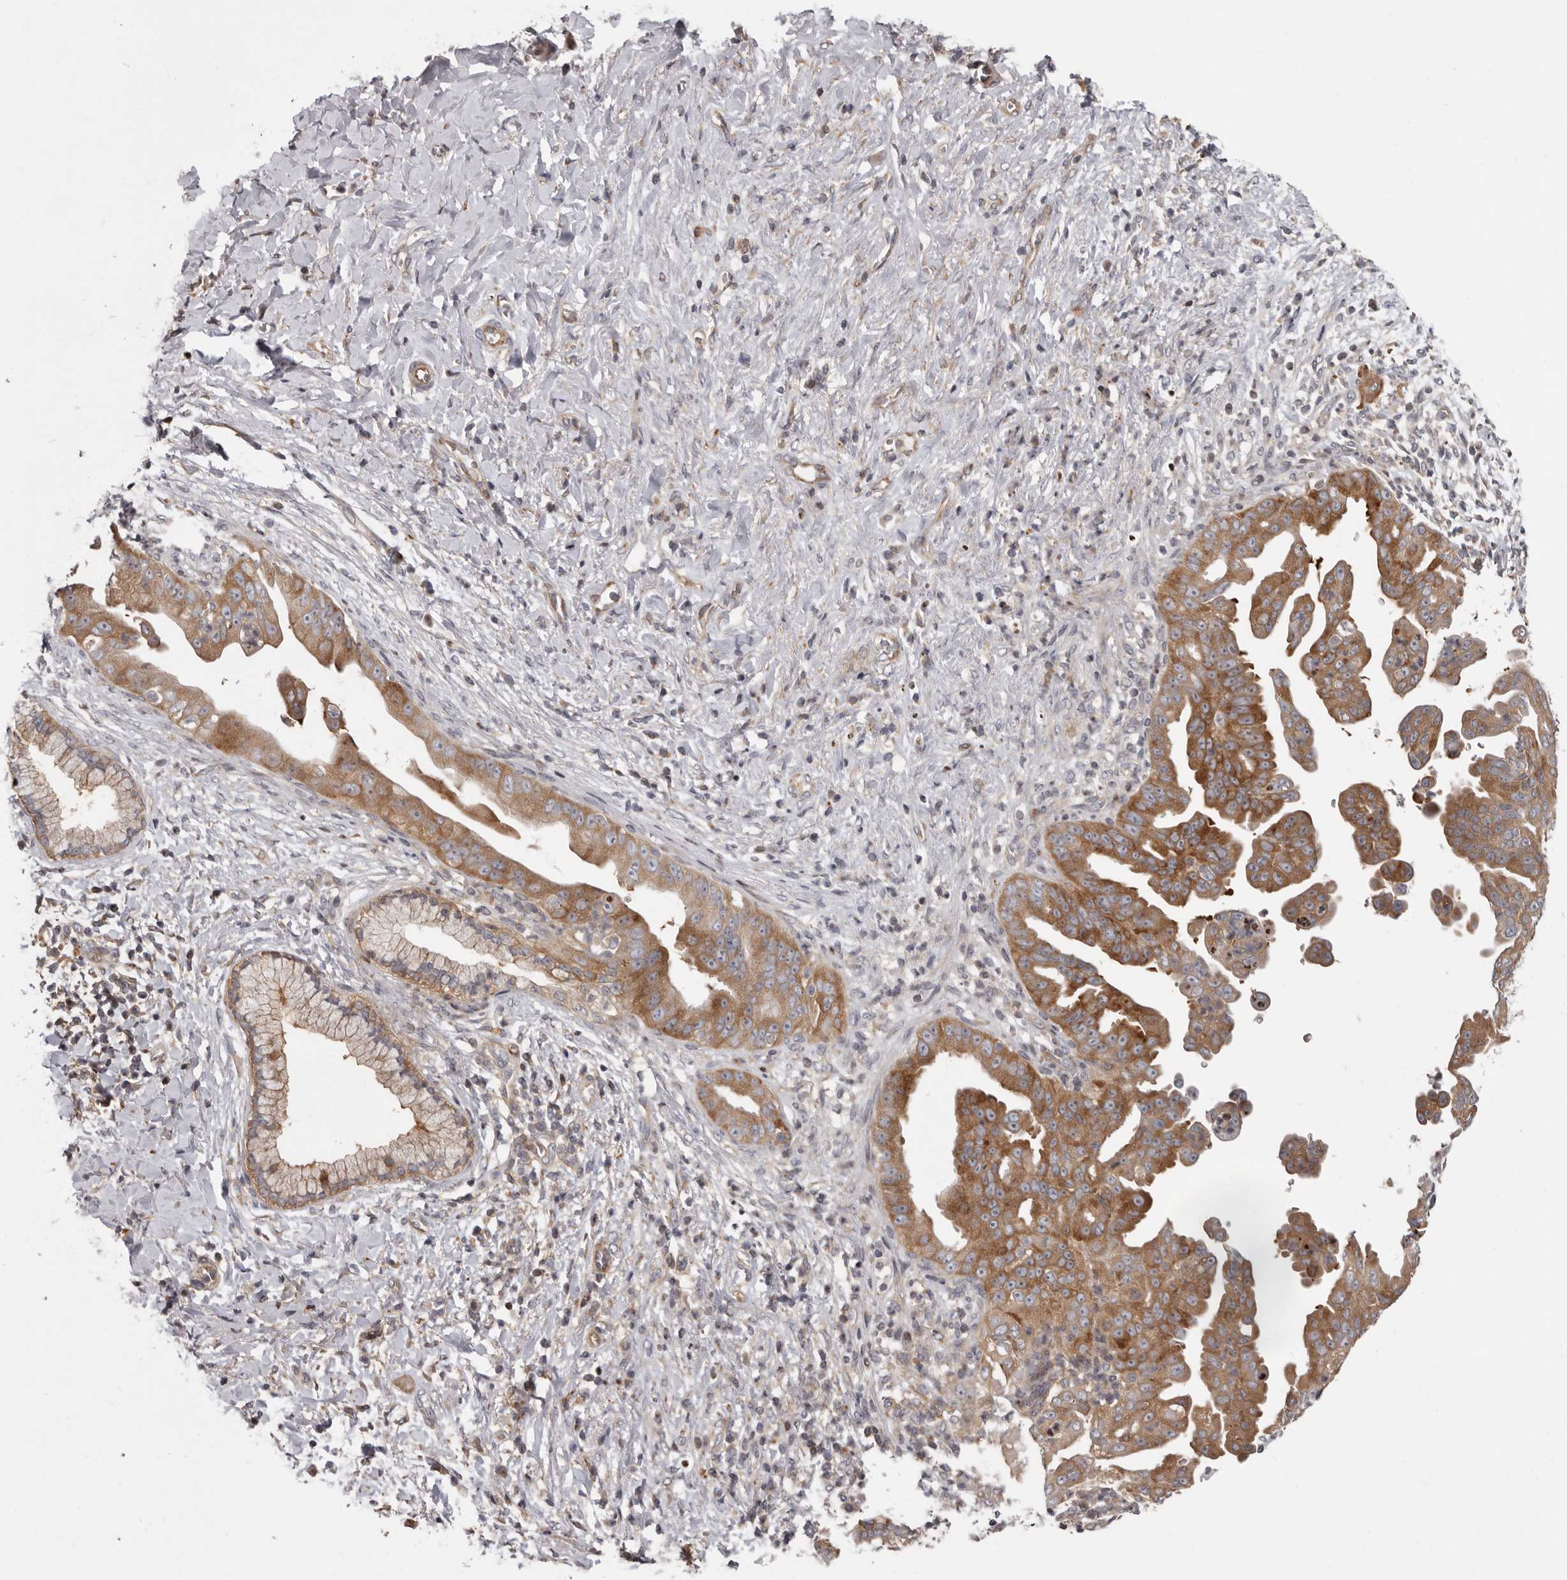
{"staining": {"intensity": "moderate", "quantity": ">75%", "location": "cytoplasmic/membranous"}, "tissue": "pancreatic cancer", "cell_type": "Tumor cells", "image_type": "cancer", "snomed": [{"axis": "morphology", "description": "Adenocarcinoma, NOS"}, {"axis": "topography", "description": "Pancreas"}], "caption": "High-power microscopy captured an immunohistochemistry (IHC) image of pancreatic cancer (adenocarcinoma), revealing moderate cytoplasmic/membranous positivity in approximately >75% of tumor cells. (Stains: DAB (3,3'-diaminobenzidine) in brown, nuclei in blue, Microscopy: brightfield microscopy at high magnification).", "gene": "FGFR4", "patient": {"sex": "female", "age": 78}}